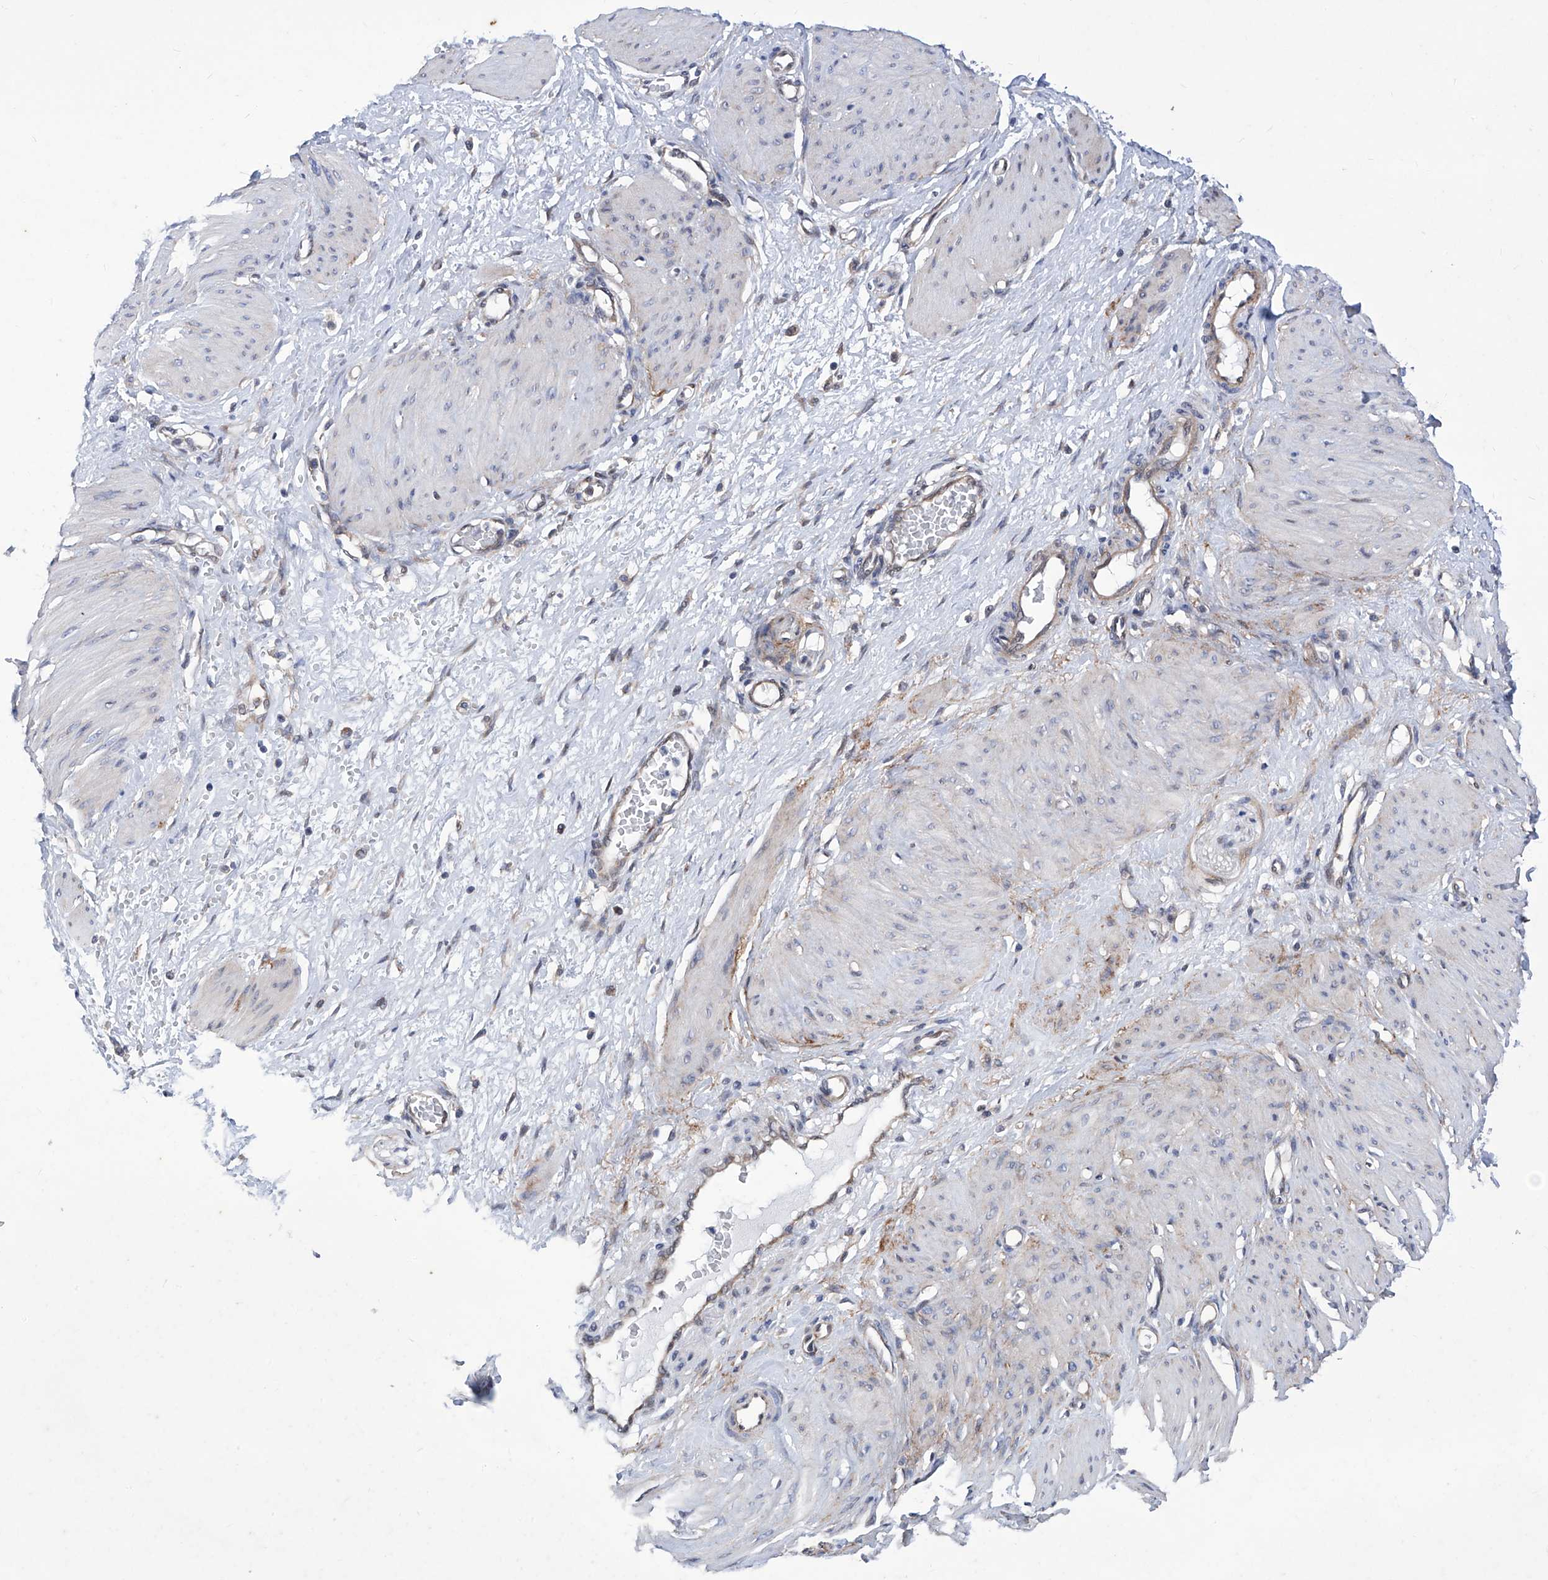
{"staining": {"intensity": "negative", "quantity": "none", "location": "none"}, "tissue": "smooth muscle", "cell_type": "Smooth muscle cells", "image_type": "normal", "snomed": [{"axis": "morphology", "description": "Normal tissue, NOS"}, {"axis": "topography", "description": "Endometrium"}], "caption": "DAB immunohistochemical staining of benign smooth muscle displays no significant positivity in smooth muscle cells.", "gene": "KTI12", "patient": {"sex": "female", "age": 33}}